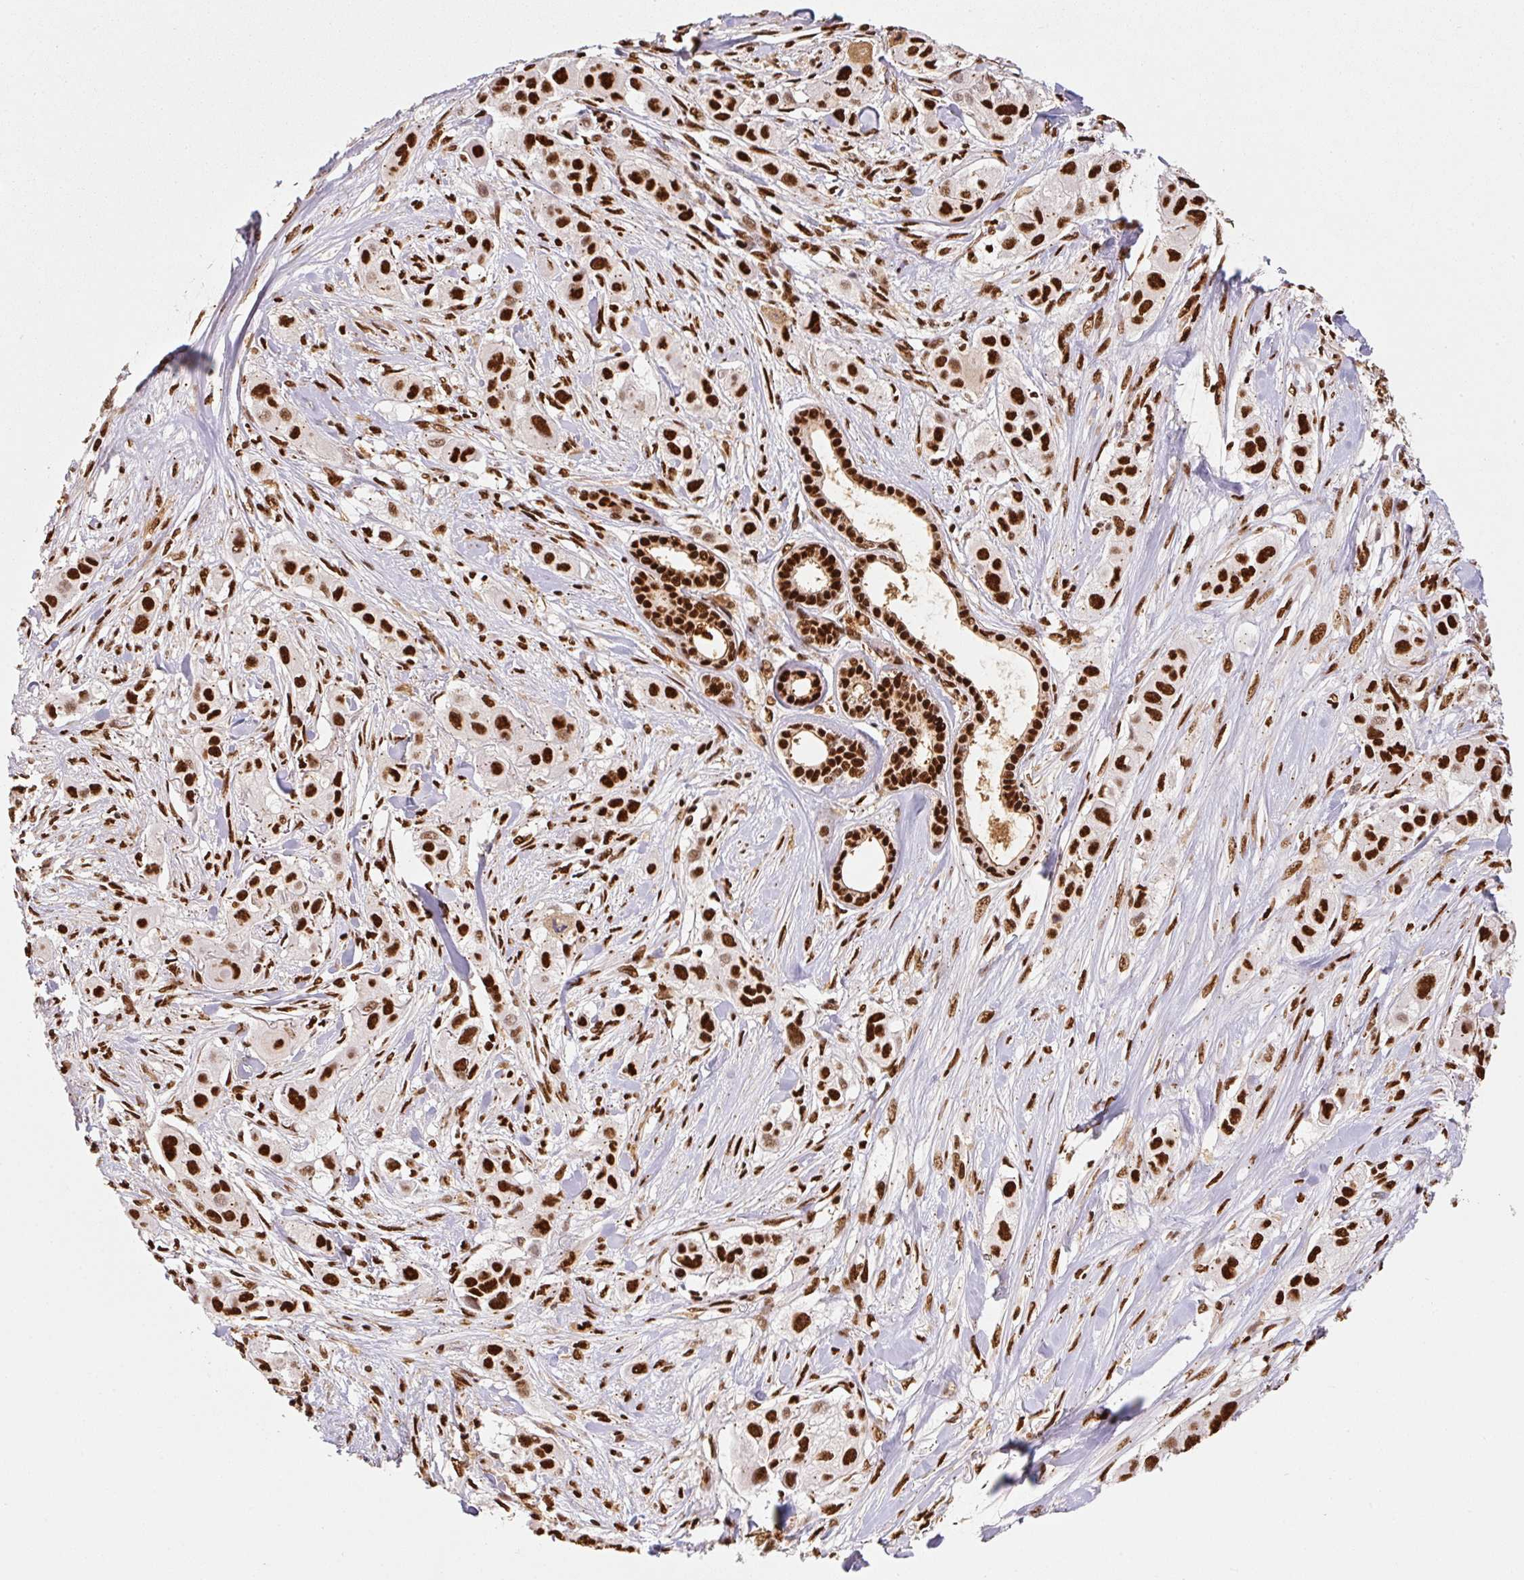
{"staining": {"intensity": "strong", "quantity": ">75%", "location": "nuclear"}, "tissue": "skin cancer", "cell_type": "Tumor cells", "image_type": "cancer", "snomed": [{"axis": "morphology", "description": "Squamous cell carcinoma, NOS"}, {"axis": "topography", "description": "Skin"}], "caption": "IHC staining of squamous cell carcinoma (skin), which reveals high levels of strong nuclear staining in approximately >75% of tumor cells indicating strong nuclear protein expression. The staining was performed using DAB (brown) for protein detection and nuclei were counterstained in hematoxylin (blue).", "gene": "GPR139", "patient": {"sex": "male", "age": 63}}